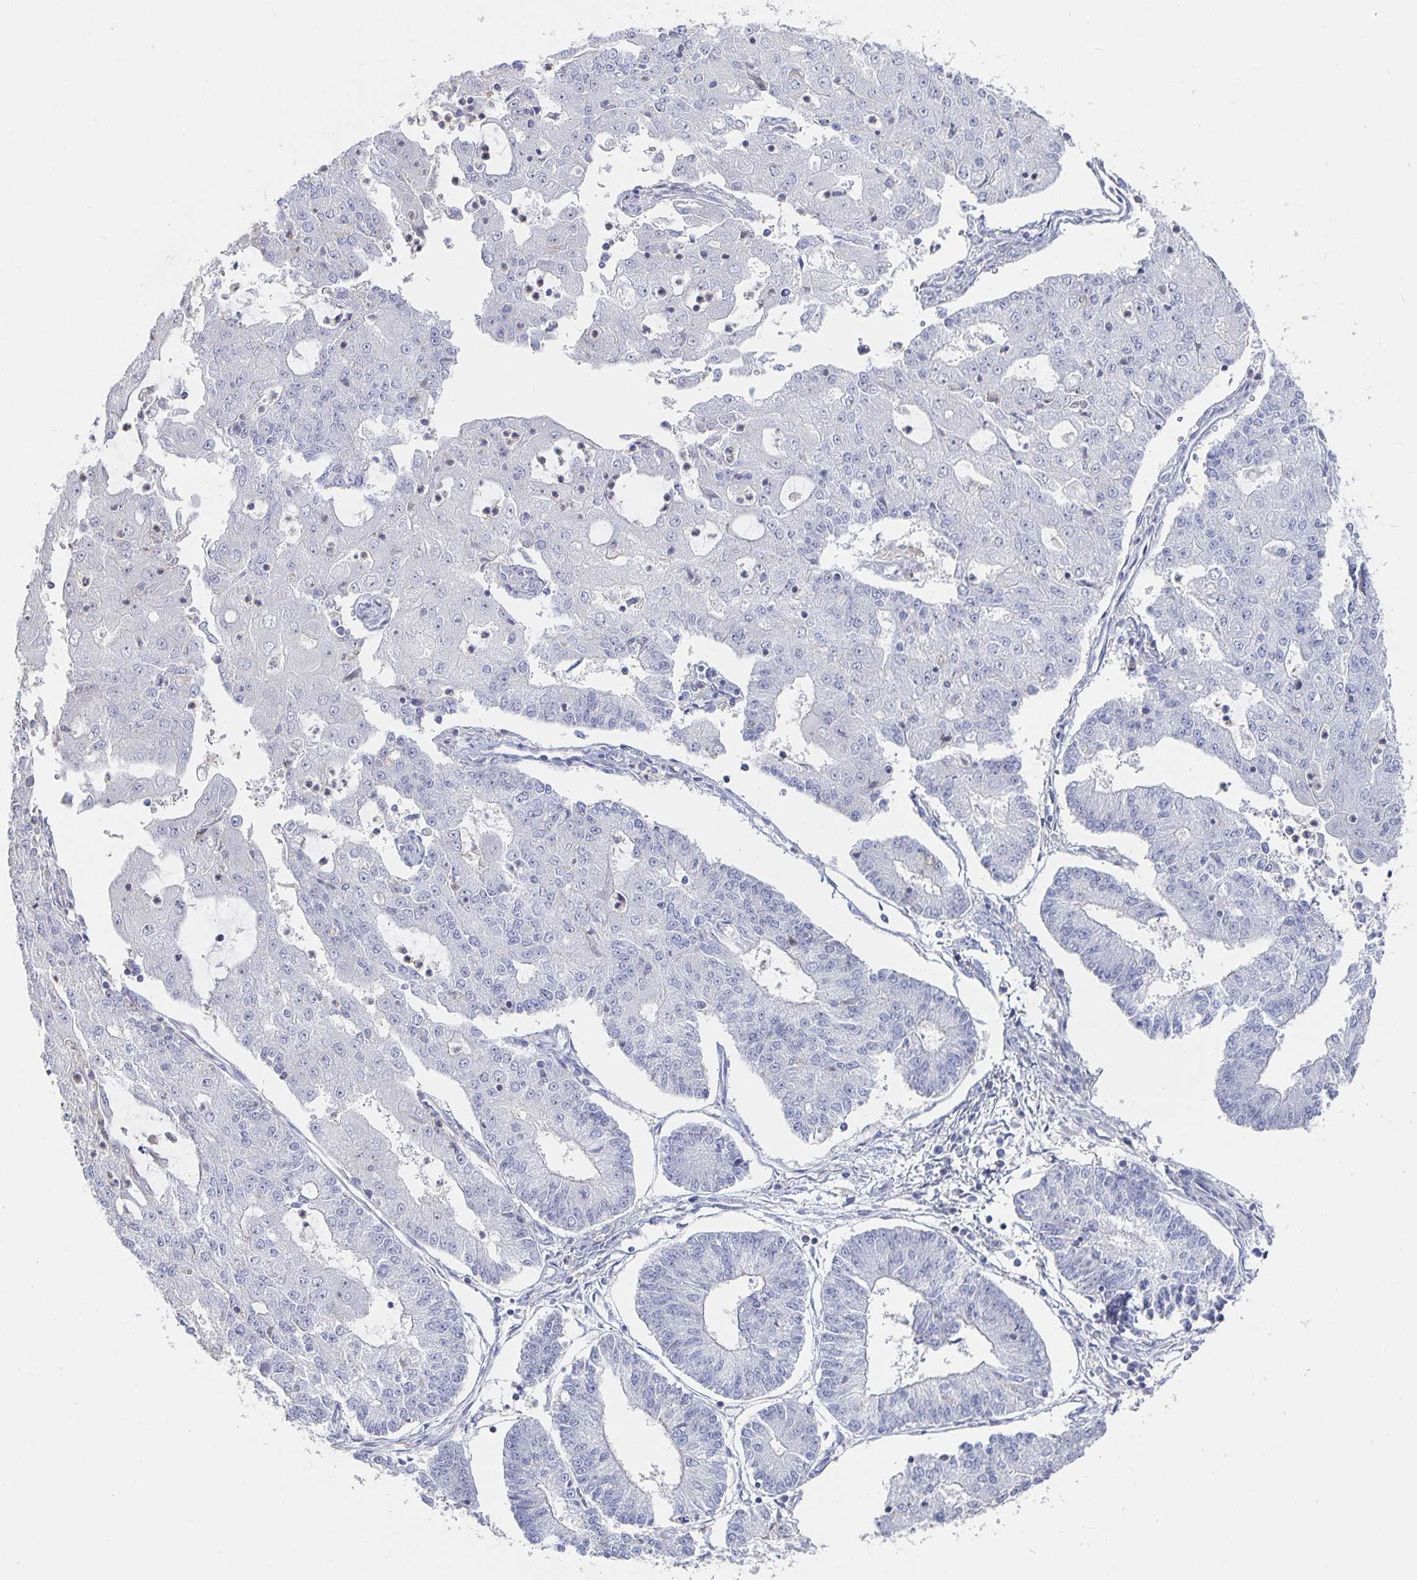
{"staining": {"intensity": "negative", "quantity": "none", "location": "none"}, "tissue": "endometrial cancer", "cell_type": "Tumor cells", "image_type": "cancer", "snomed": [{"axis": "morphology", "description": "Adenocarcinoma, NOS"}, {"axis": "topography", "description": "Endometrium"}], "caption": "There is no significant expression in tumor cells of endometrial cancer.", "gene": "PIK3CD", "patient": {"sex": "female", "age": 56}}